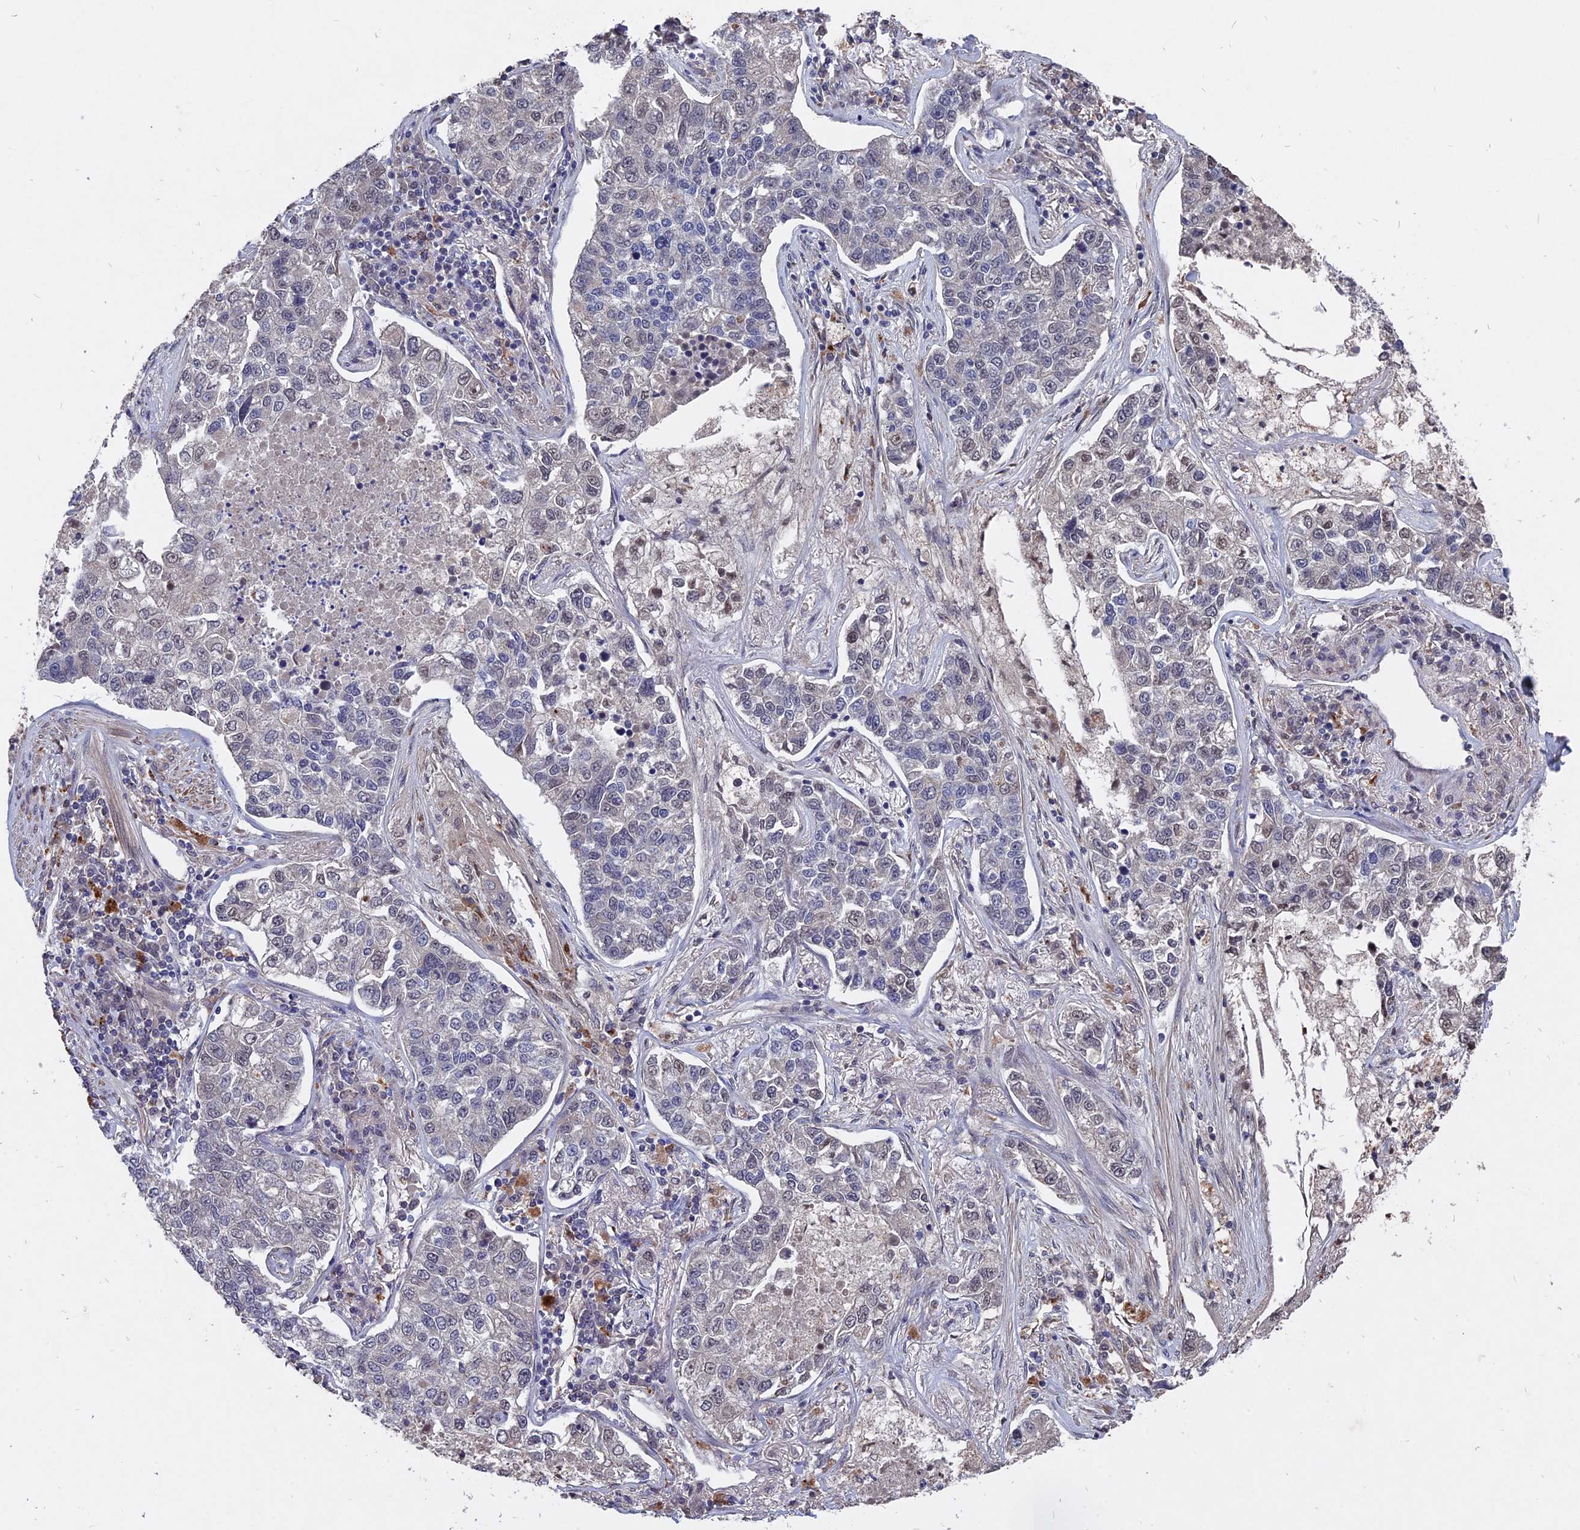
{"staining": {"intensity": "negative", "quantity": "none", "location": "none"}, "tissue": "lung cancer", "cell_type": "Tumor cells", "image_type": "cancer", "snomed": [{"axis": "morphology", "description": "Adenocarcinoma, NOS"}, {"axis": "topography", "description": "Lung"}], "caption": "Tumor cells are negative for brown protein staining in lung cancer.", "gene": "NOSIP", "patient": {"sex": "male", "age": 49}}